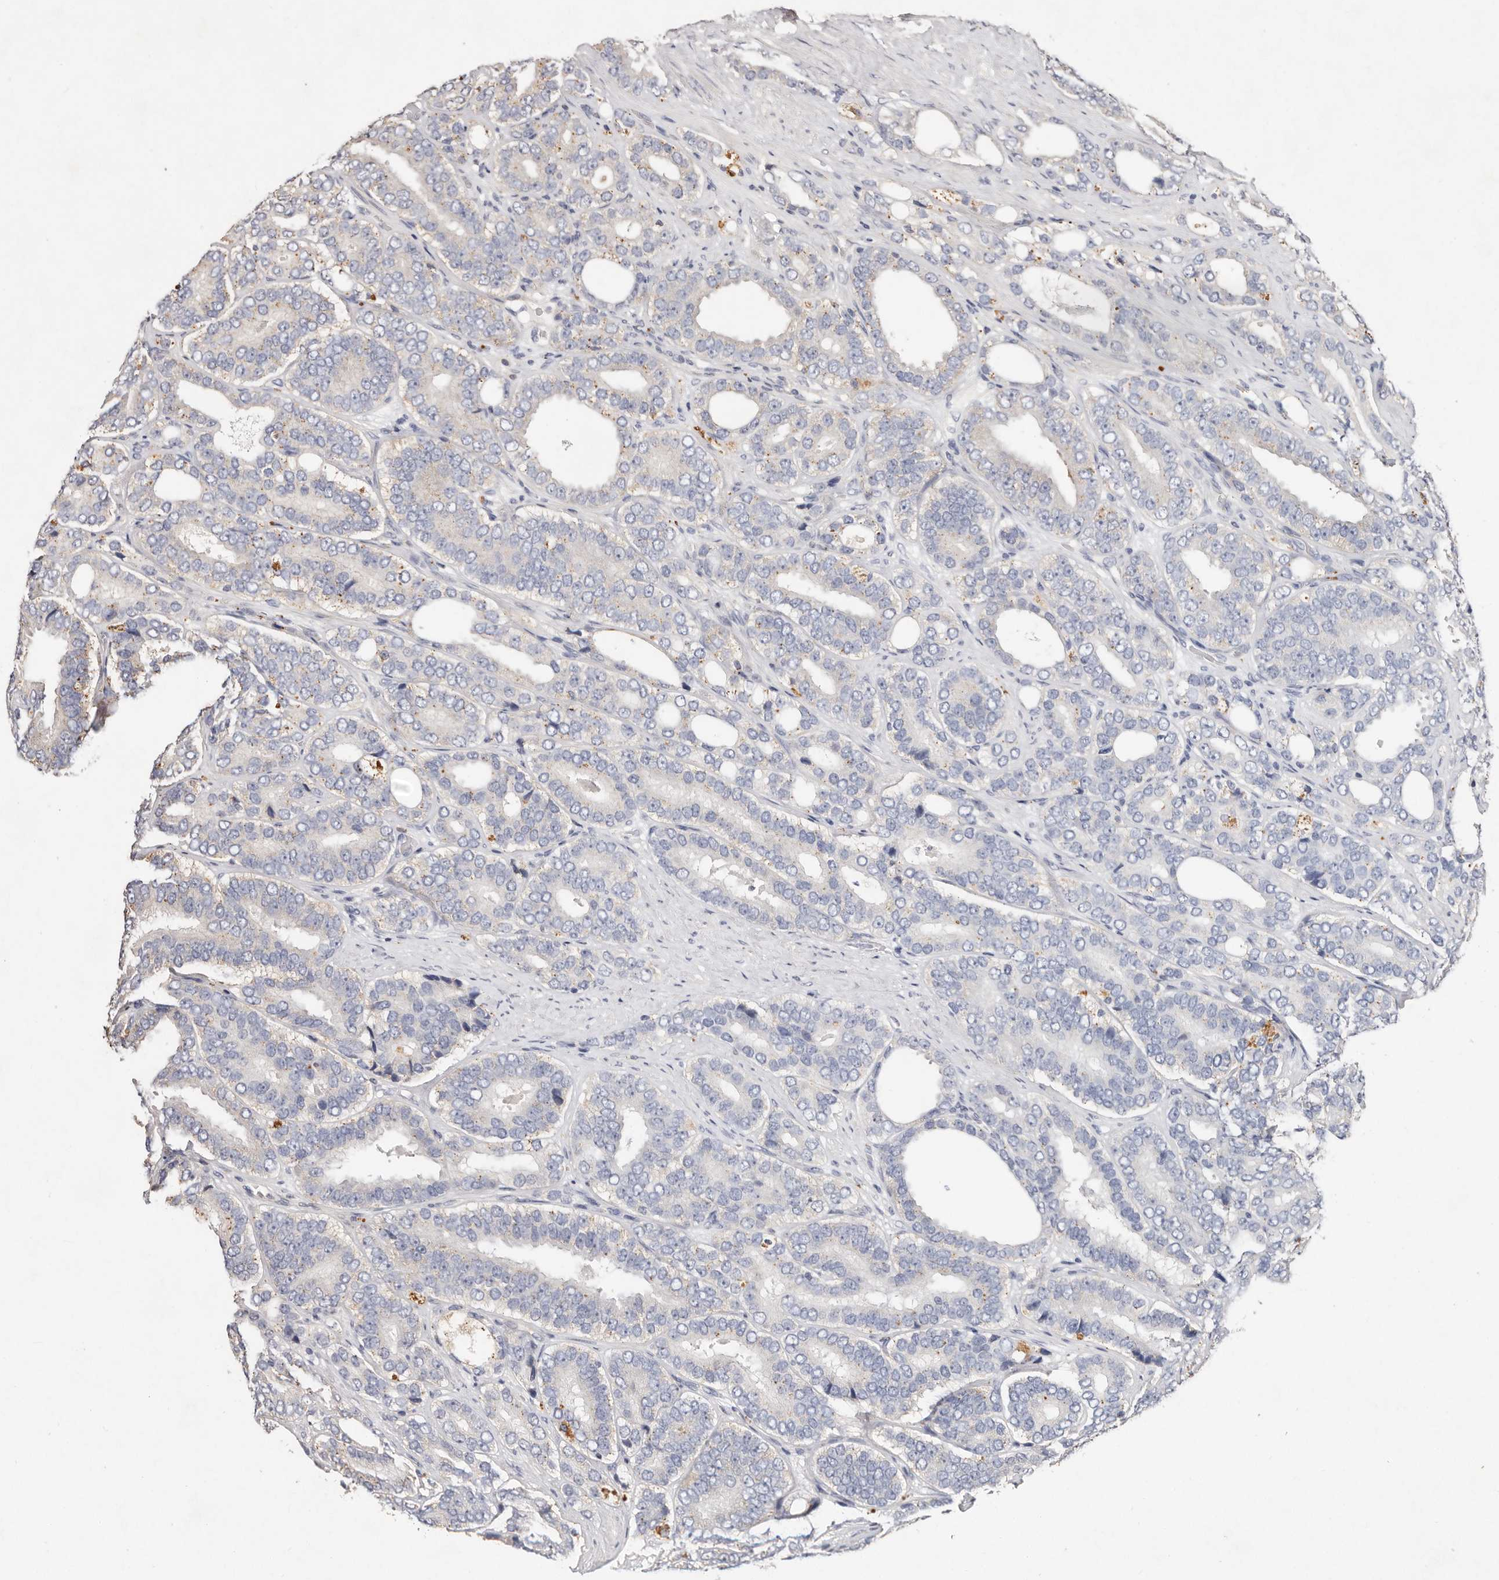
{"staining": {"intensity": "negative", "quantity": "none", "location": "none"}, "tissue": "prostate cancer", "cell_type": "Tumor cells", "image_type": "cancer", "snomed": [{"axis": "morphology", "description": "Adenocarcinoma, High grade"}, {"axis": "topography", "description": "Prostate"}], "caption": "Immunohistochemistry (IHC) of human prostate cancer exhibits no staining in tumor cells.", "gene": "THBS3", "patient": {"sex": "male", "age": 56}}